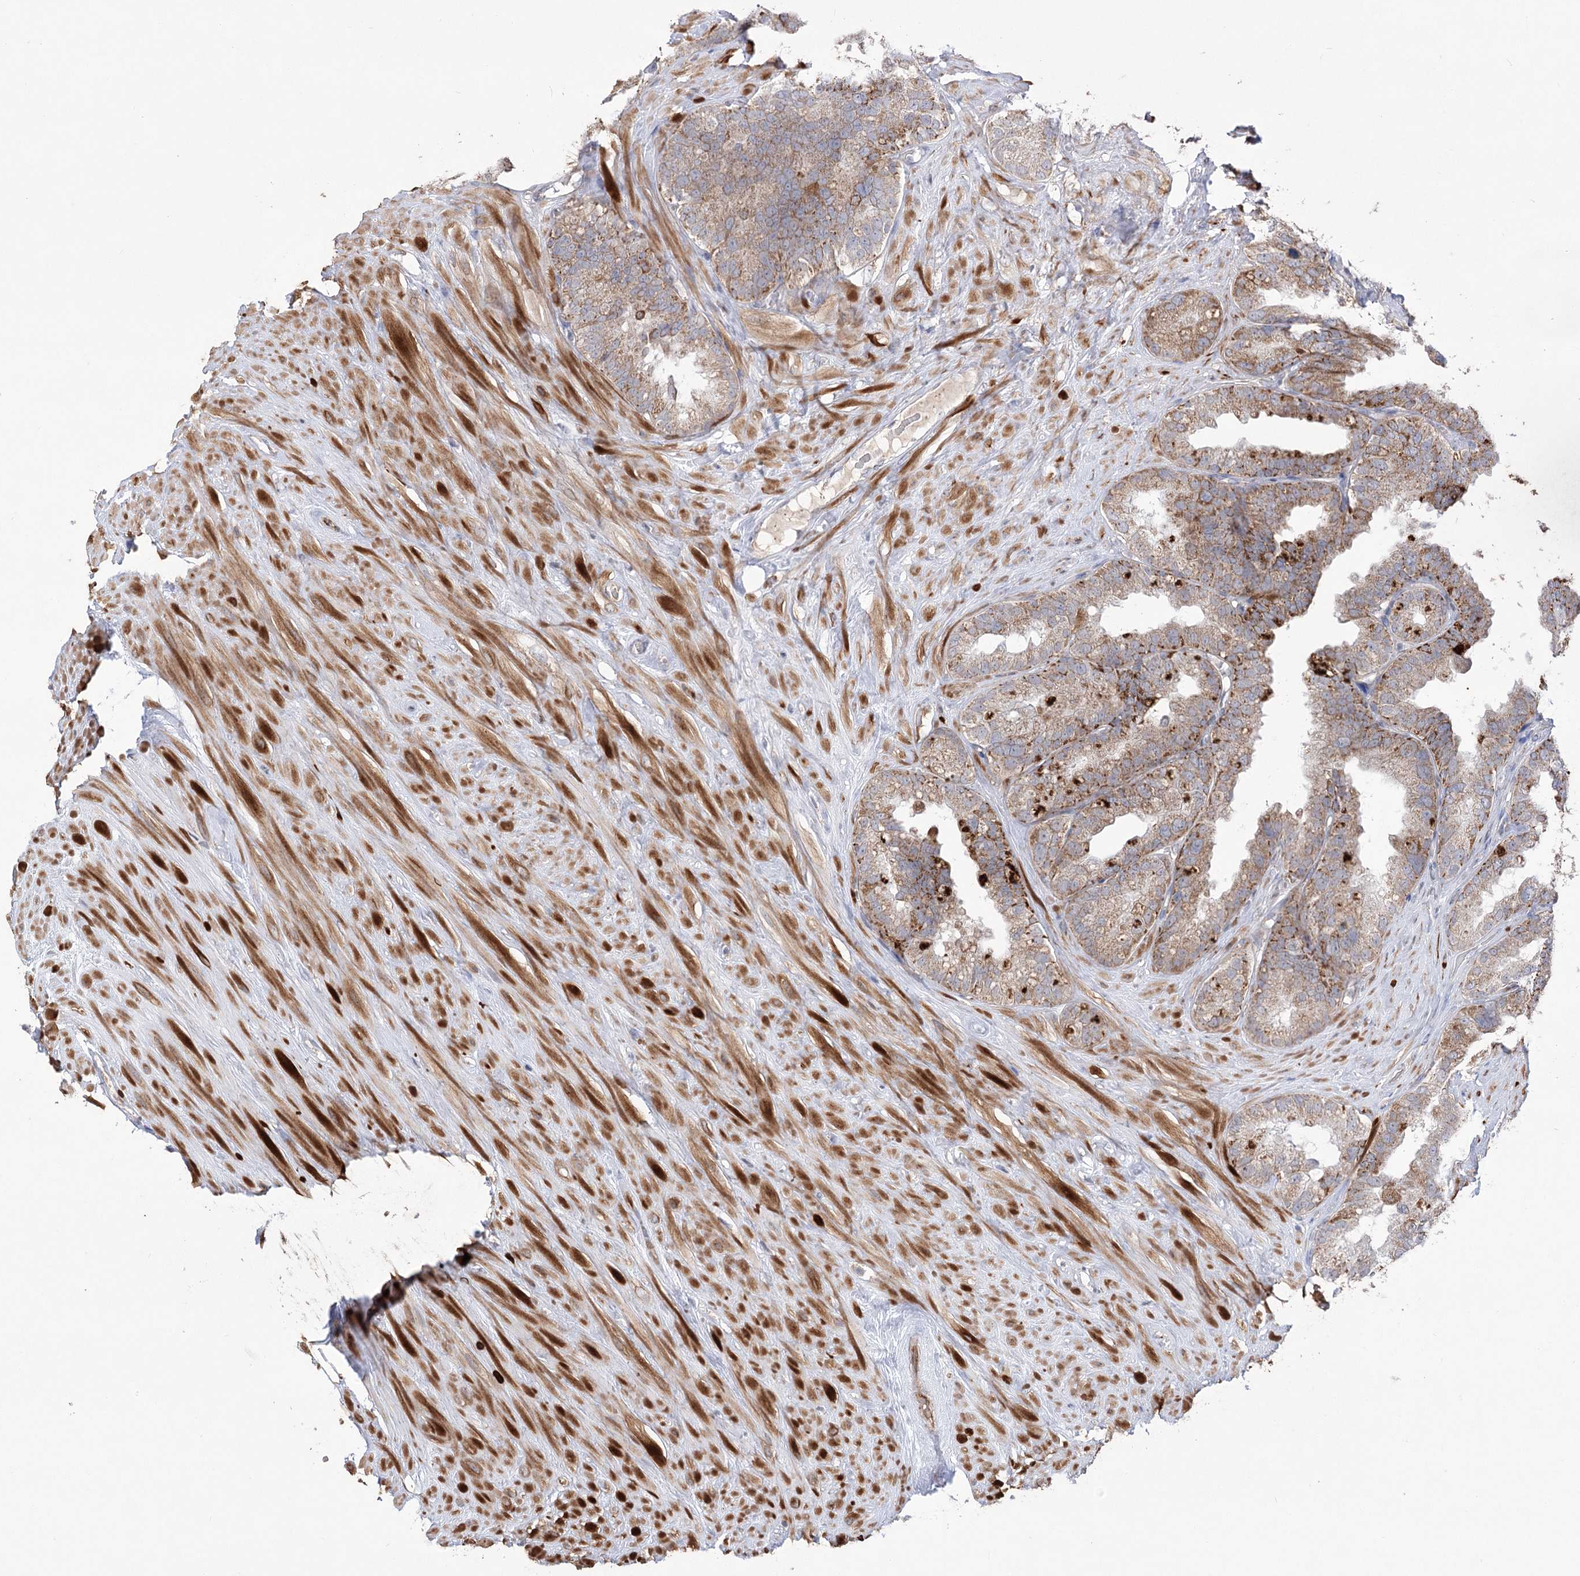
{"staining": {"intensity": "strong", "quantity": "25%-75%", "location": "cytoplasmic/membranous"}, "tissue": "seminal vesicle", "cell_type": "Glandular cells", "image_type": "normal", "snomed": [{"axis": "morphology", "description": "Normal tissue, NOS"}, {"axis": "topography", "description": "Seminal veicle"}], "caption": "Protein positivity by immunohistochemistry (IHC) shows strong cytoplasmic/membranous positivity in approximately 25%-75% of glandular cells in normal seminal vesicle. (brown staining indicates protein expression, while blue staining denotes nuclei).", "gene": "ECHDC3", "patient": {"sex": "male", "age": 80}}